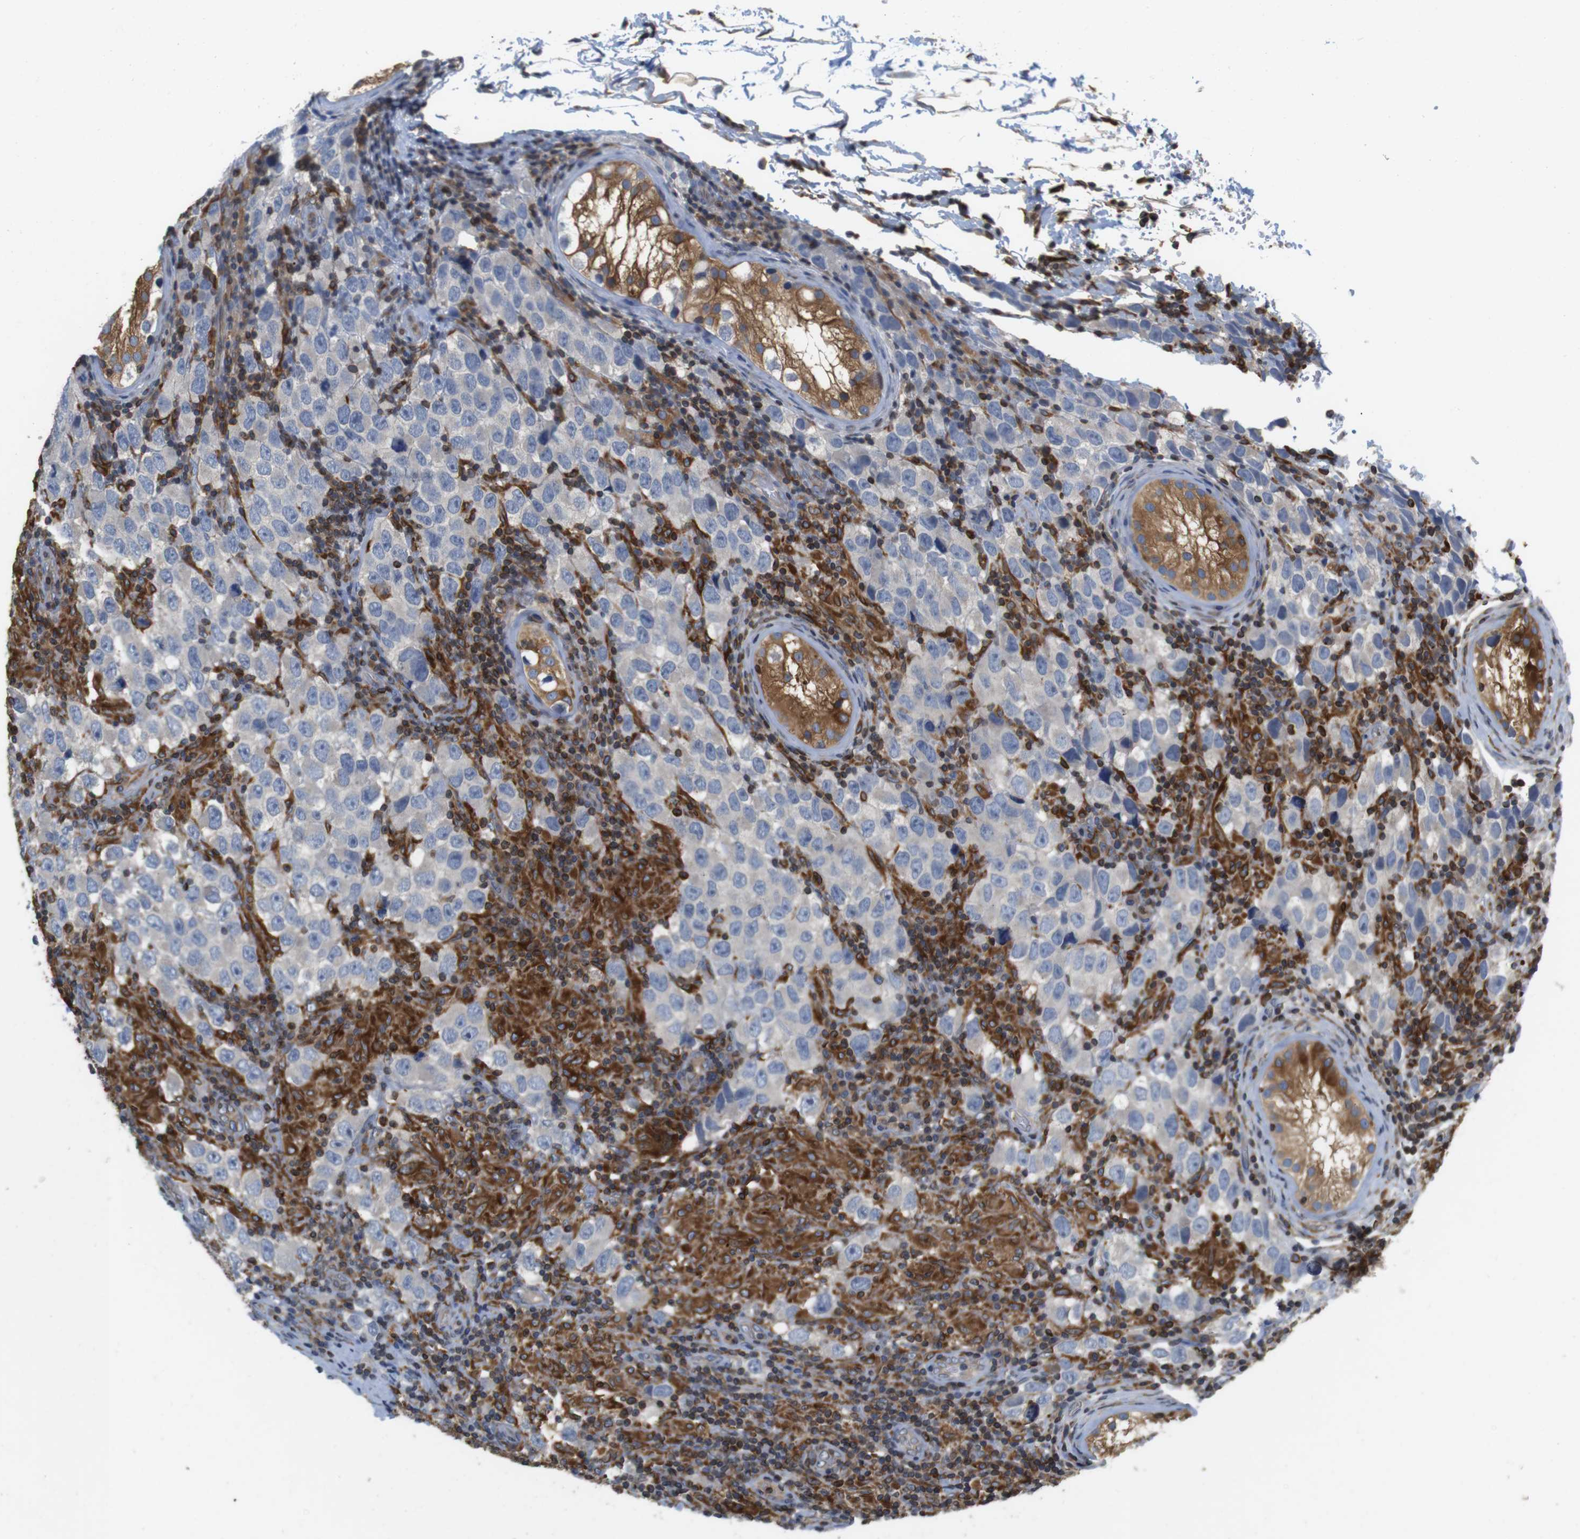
{"staining": {"intensity": "negative", "quantity": "none", "location": "none"}, "tissue": "testis cancer", "cell_type": "Tumor cells", "image_type": "cancer", "snomed": [{"axis": "morphology", "description": "Carcinoma, Embryonal, NOS"}, {"axis": "topography", "description": "Testis"}], "caption": "DAB immunohistochemical staining of testis cancer (embryonal carcinoma) displays no significant expression in tumor cells.", "gene": "ARL6IP5", "patient": {"sex": "male", "age": 21}}